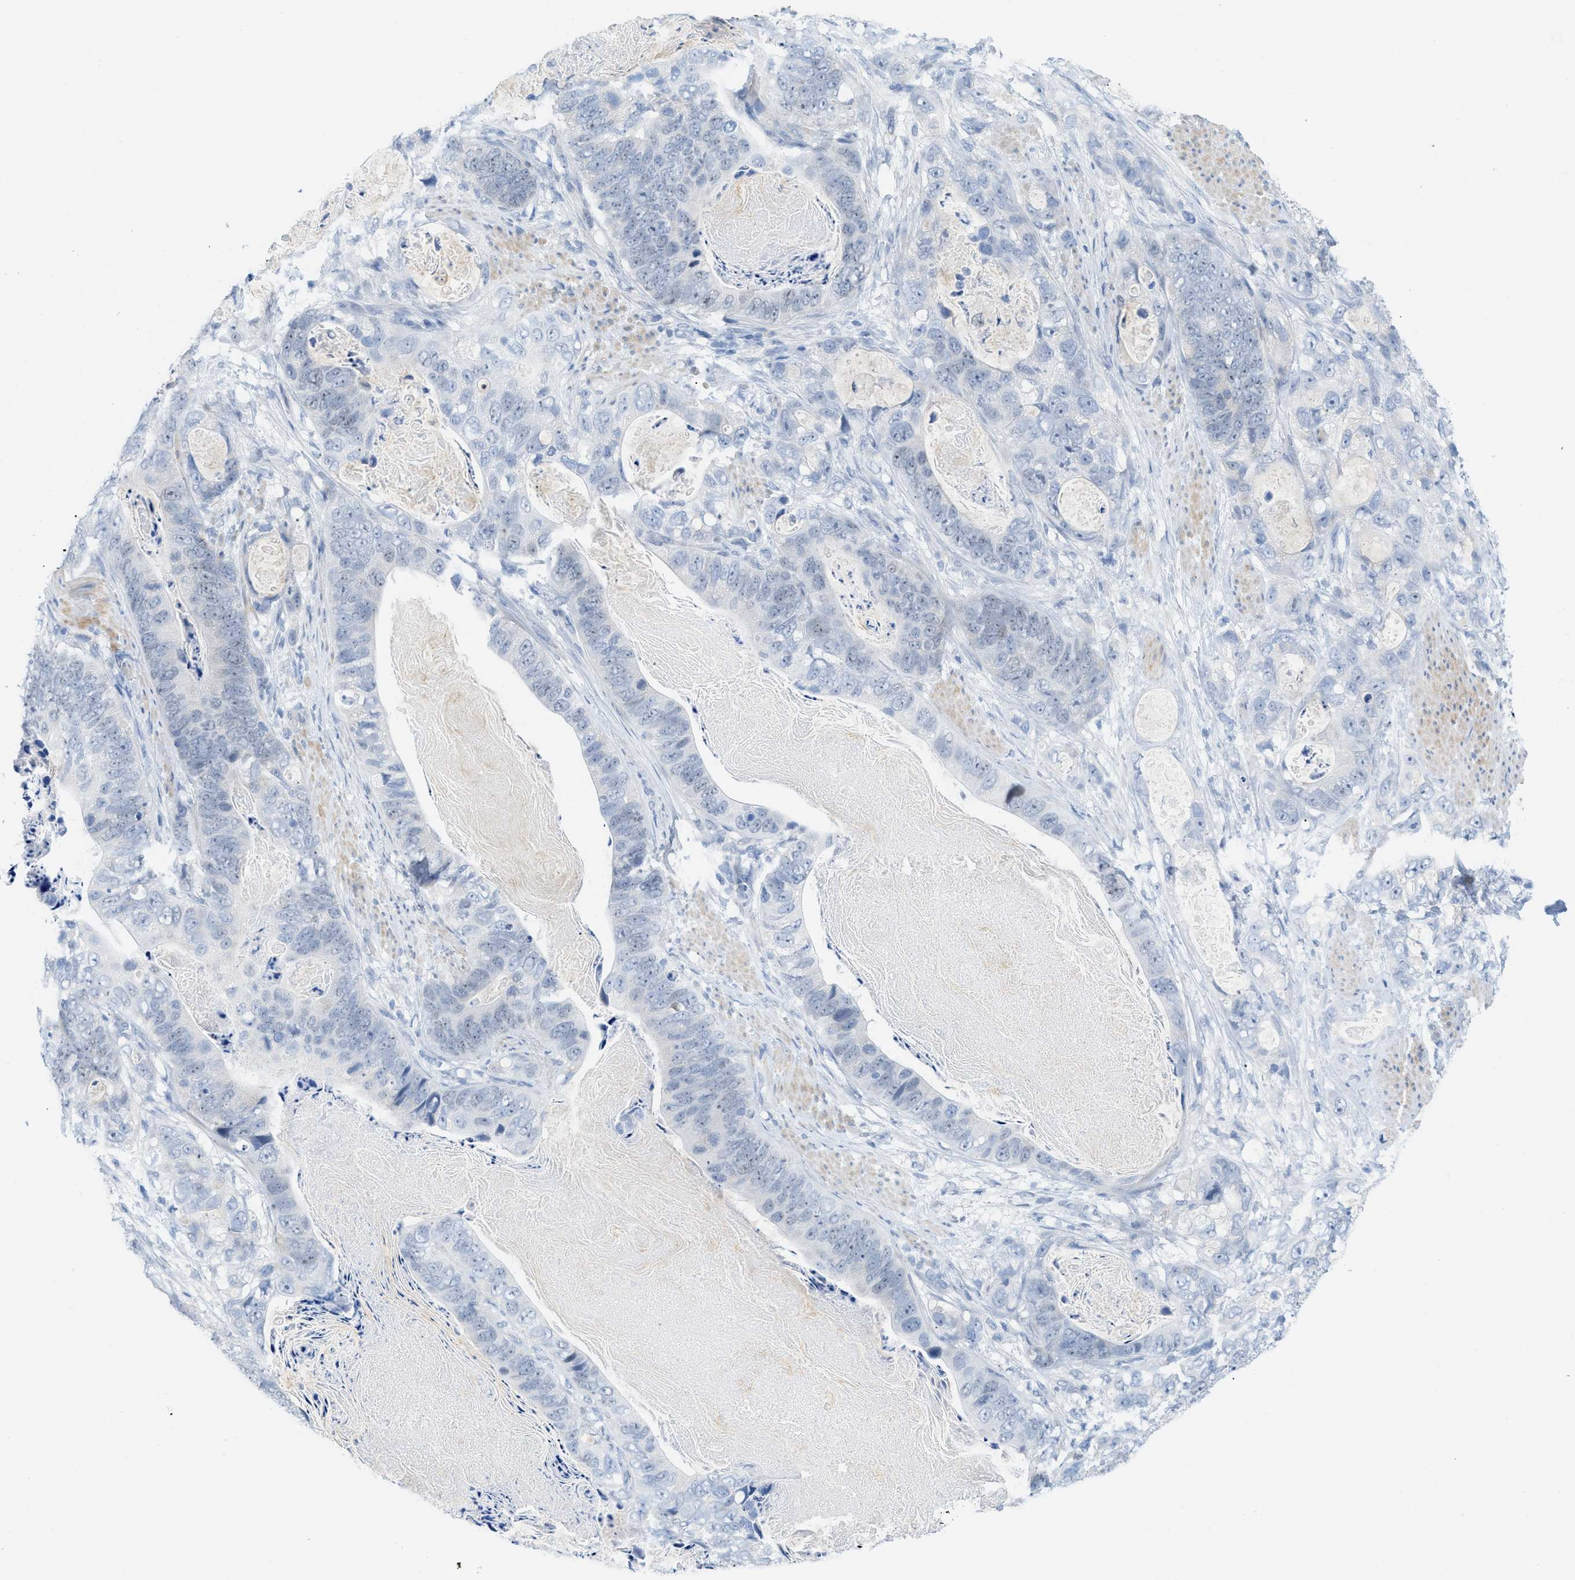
{"staining": {"intensity": "negative", "quantity": "none", "location": "none"}, "tissue": "stomach cancer", "cell_type": "Tumor cells", "image_type": "cancer", "snomed": [{"axis": "morphology", "description": "Adenocarcinoma, NOS"}, {"axis": "topography", "description": "Stomach"}], "caption": "Stomach adenocarcinoma stained for a protein using immunohistochemistry demonstrates no positivity tumor cells.", "gene": "HLTF", "patient": {"sex": "female", "age": 89}}